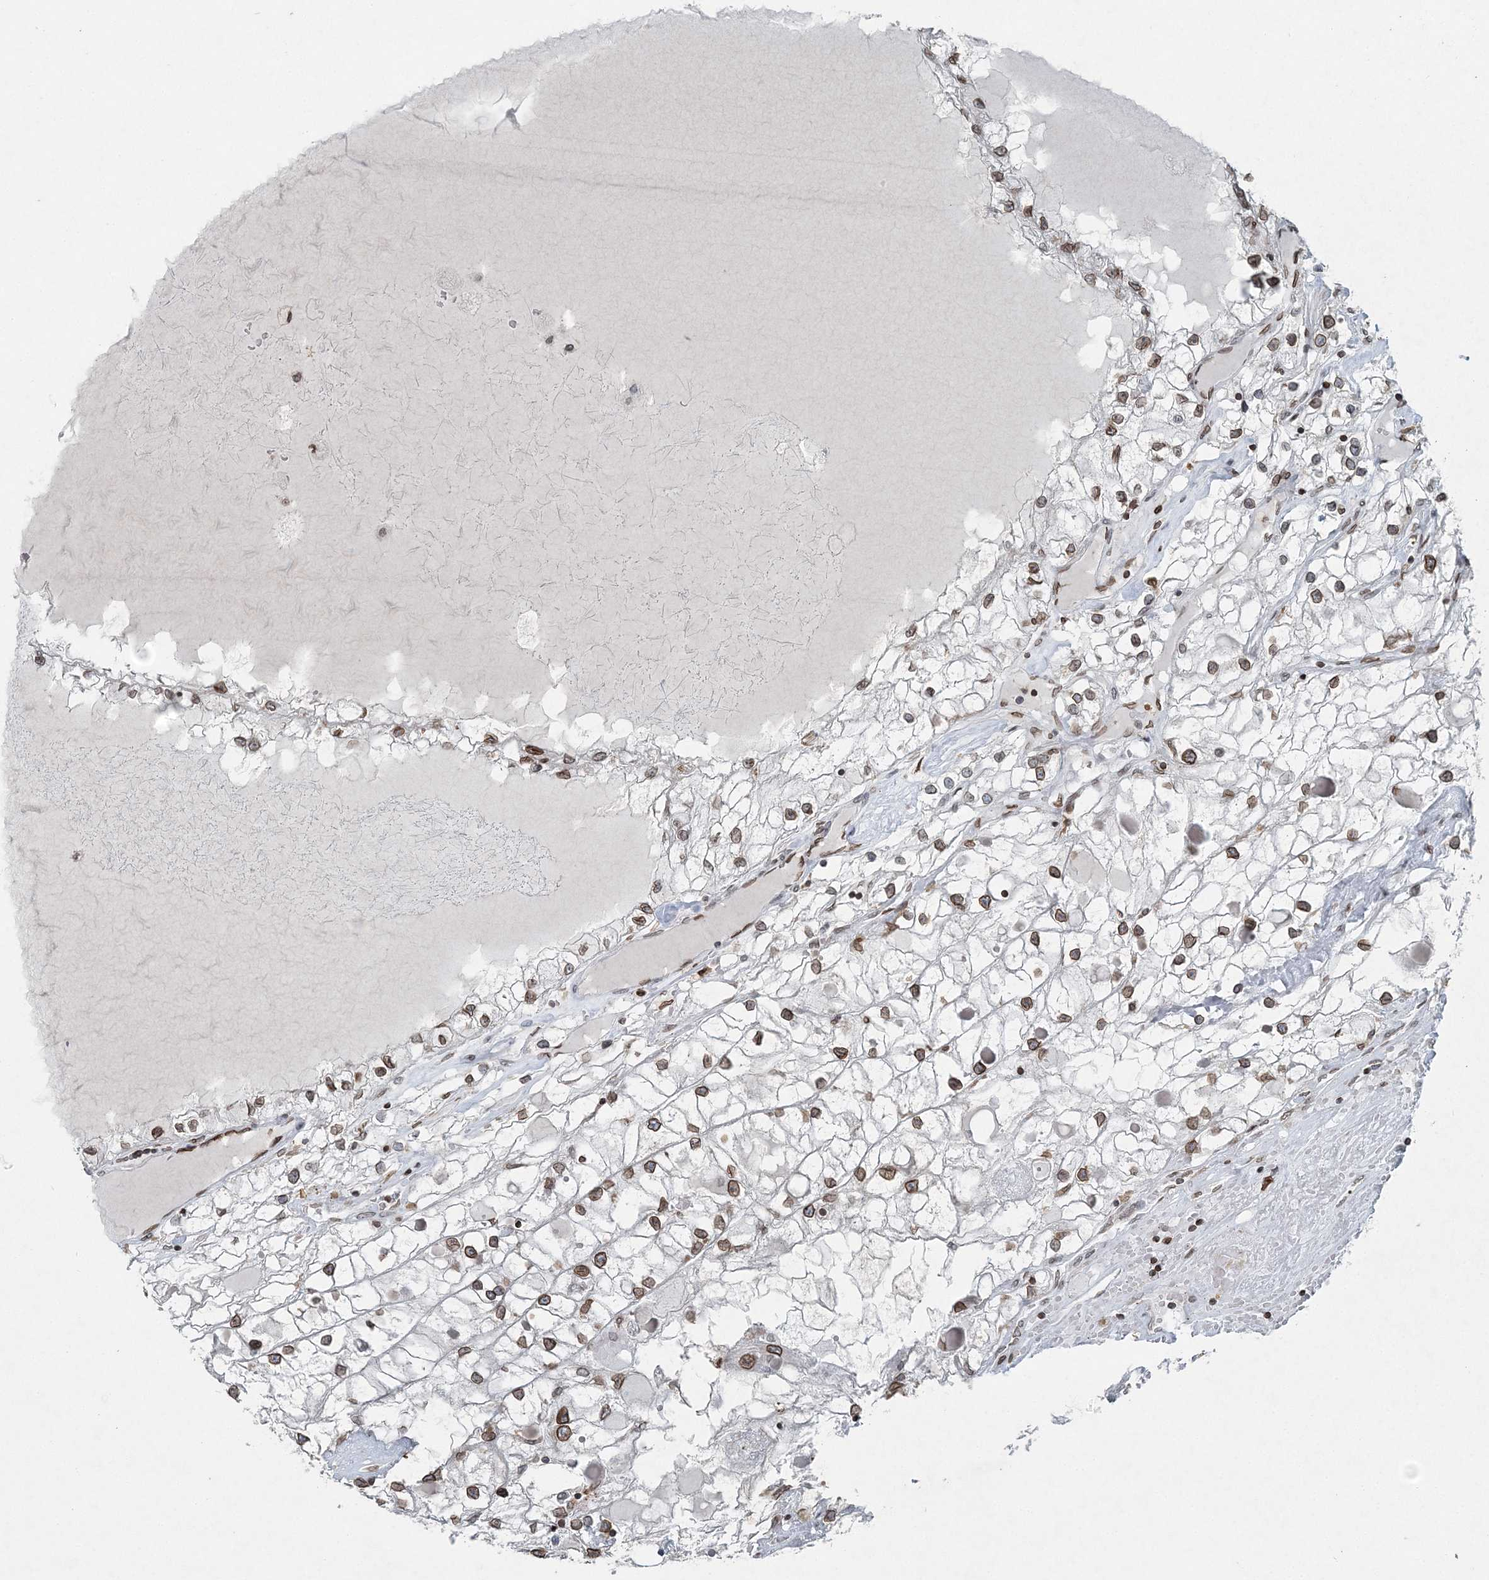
{"staining": {"intensity": "moderate", "quantity": ">75%", "location": "cytoplasmic/membranous,nuclear"}, "tissue": "renal cancer", "cell_type": "Tumor cells", "image_type": "cancer", "snomed": [{"axis": "morphology", "description": "Adenocarcinoma, NOS"}, {"axis": "topography", "description": "Kidney"}], "caption": "Renal cancer tissue exhibits moderate cytoplasmic/membranous and nuclear expression in about >75% of tumor cells", "gene": "GJD4", "patient": {"sex": "male", "age": 68}}